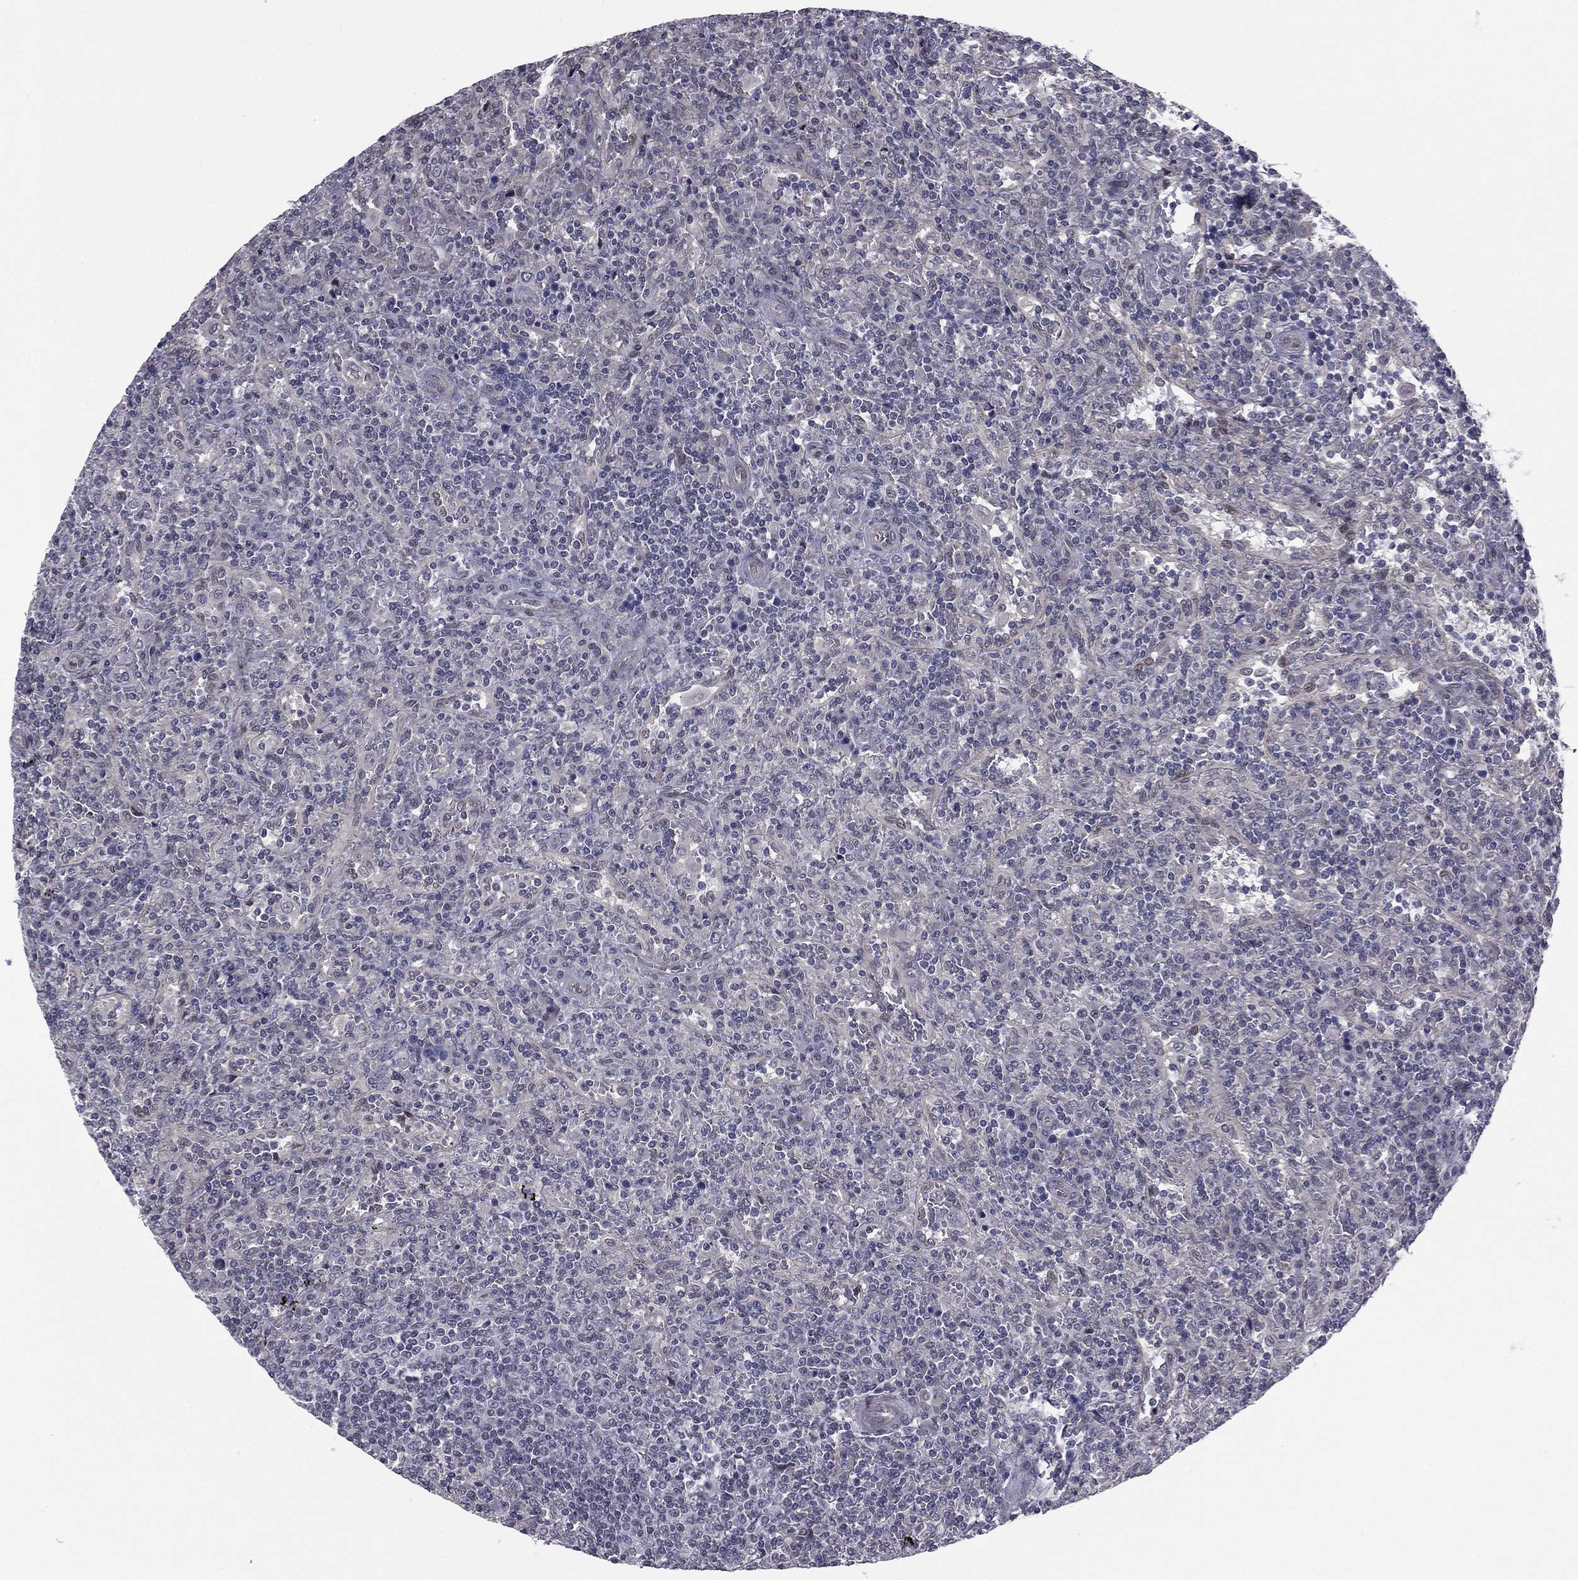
{"staining": {"intensity": "negative", "quantity": "none", "location": "none"}, "tissue": "lymphoma", "cell_type": "Tumor cells", "image_type": "cancer", "snomed": [{"axis": "morphology", "description": "Malignant lymphoma, non-Hodgkin's type, Low grade"}, {"axis": "topography", "description": "Spleen"}], "caption": "An image of human malignant lymphoma, non-Hodgkin's type (low-grade) is negative for staining in tumor cells. (Brightfield microscopy of DAB IHC at high magnification).", "gene": "ACTRT2", "patient": {"sex": "male", "age": 62}}